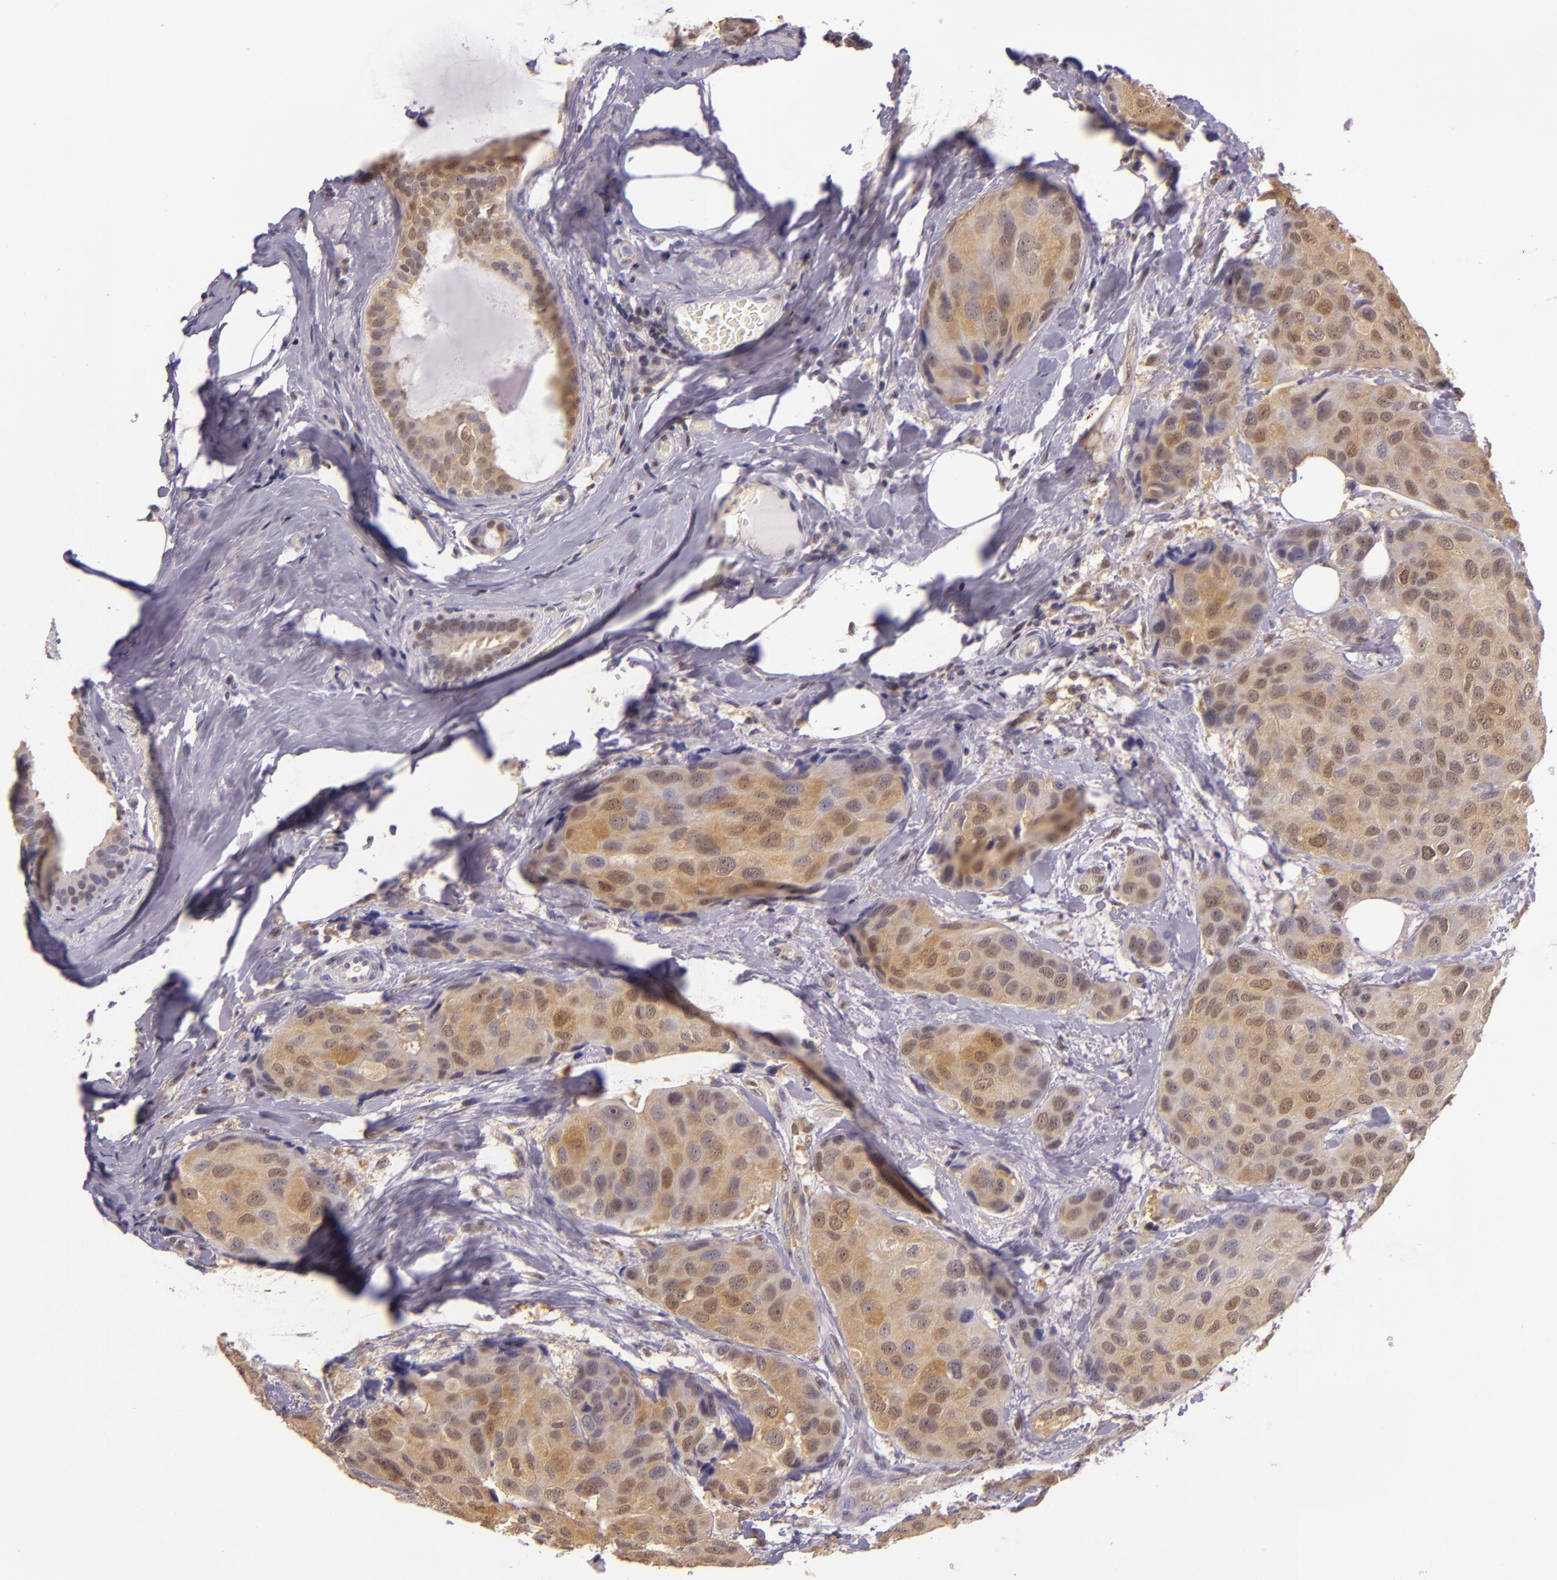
{"staining": {"intensity": "moderate", "quantity": "25%-75%", "location": "cytoplasmic/membranous,nuclear"}, "tissue": "breast cancer", "cell_type": "Tumor cells", "image_type": "cancer", "snomed": [{"axis": "morphology", "description": "Duct carcinoma"}, {"axis": "topography", "description": "Breast"}], "caption": "High-power microscopy captured an IHC micrograph of breast cancer (invasive ductal carcinoma), revealing moderate cytoplasmic/membranous and nuclear staining in about 25%-75% of tumor cells.", "gene": "HSPA8", "patient": {"sex": "female", "age": 68}}